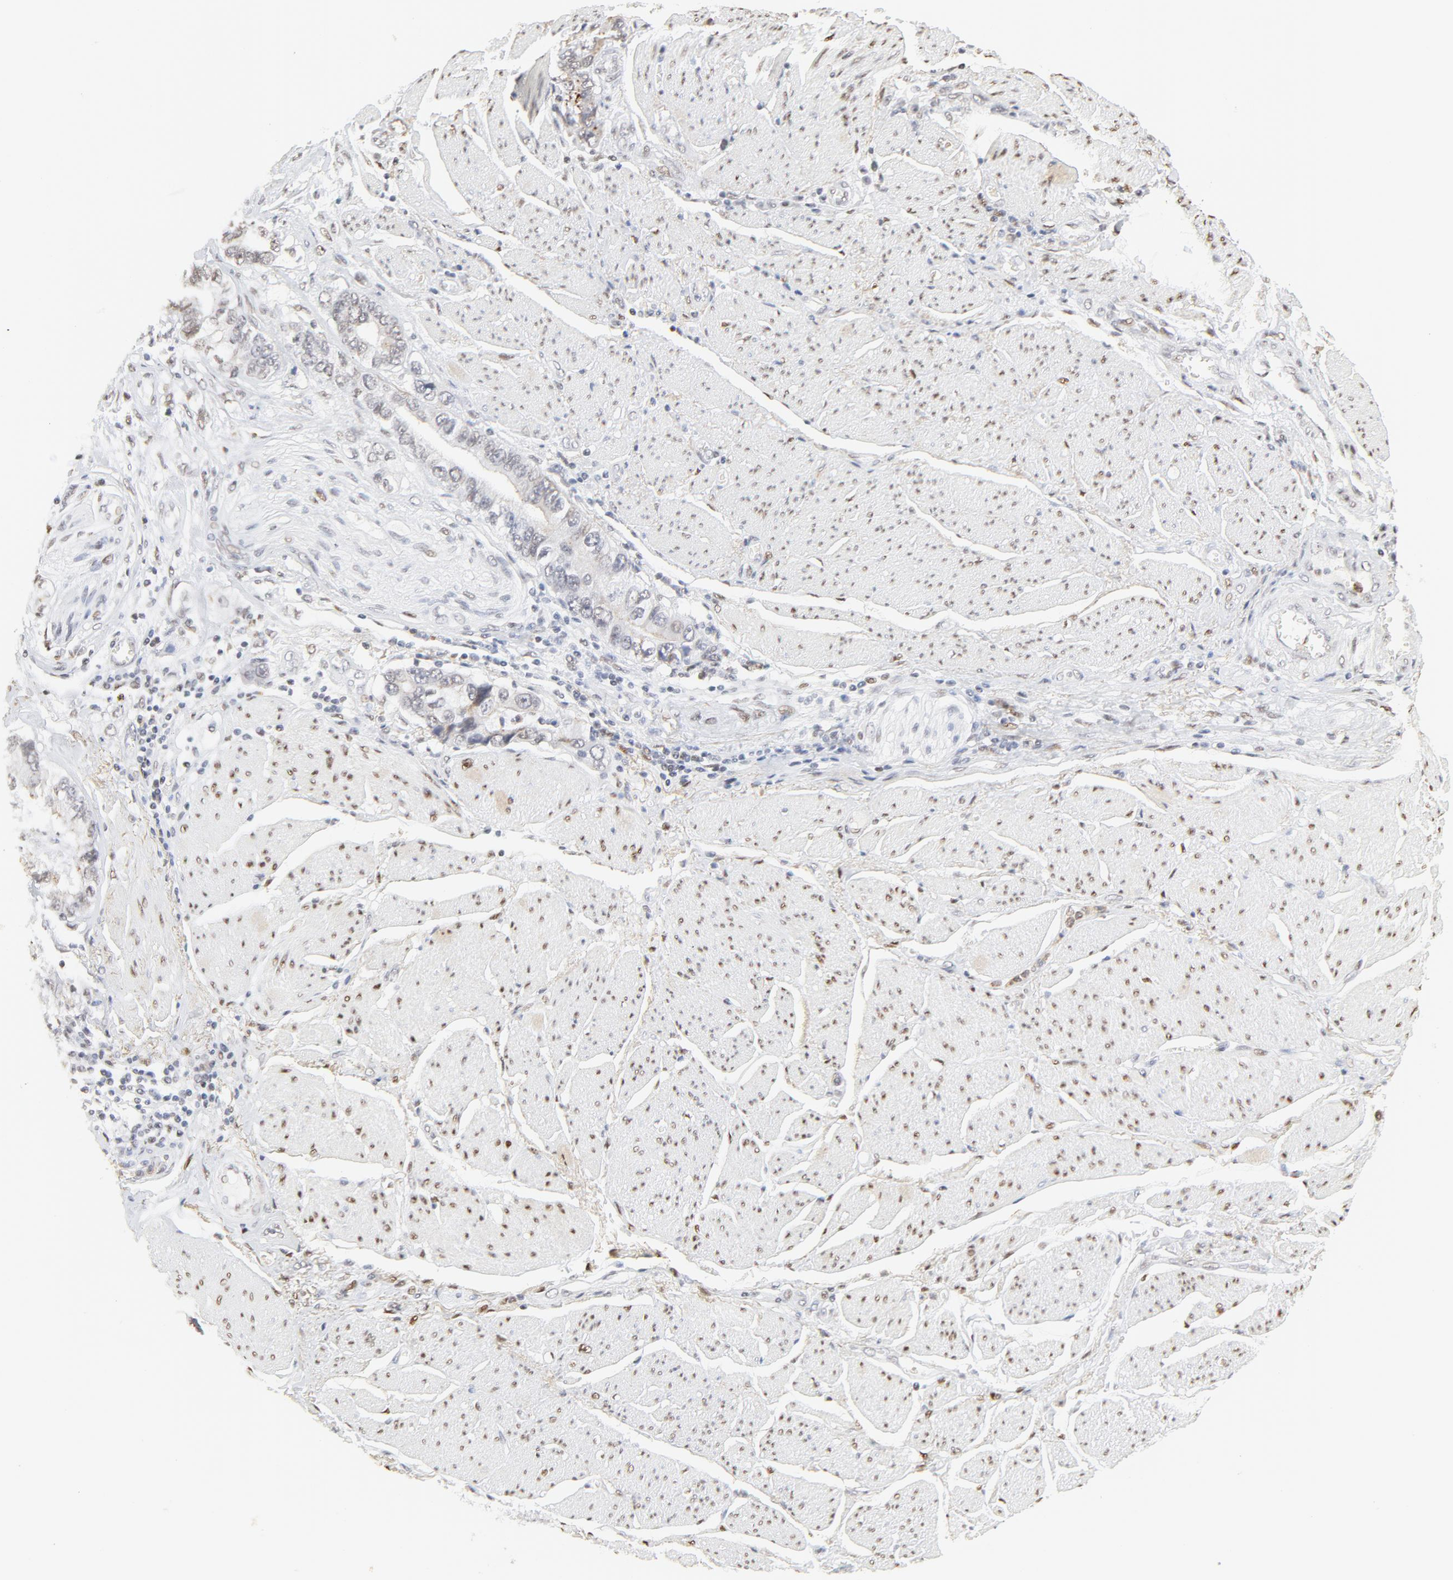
{"staining": {"intensity": "negative", "quantity": "none", "location": "none"}, "tissue": "stomach cancer", "cell_type": "Tumor cells", "image_type": "cancer", "snomed": [{"axis": "morphology", "description": "Adenocarcinoma, NOS"}, {"axis": "topography", "description": "Pancreas"}, {"axis": "topography", "description": "Stomach, upper"}], "caption": "Immunohistochemical staining of human stomach cancer reveals no significant expression in tumor cells.", "gene": "PBX1", "patient": {"sex": "male", "age": 77}}